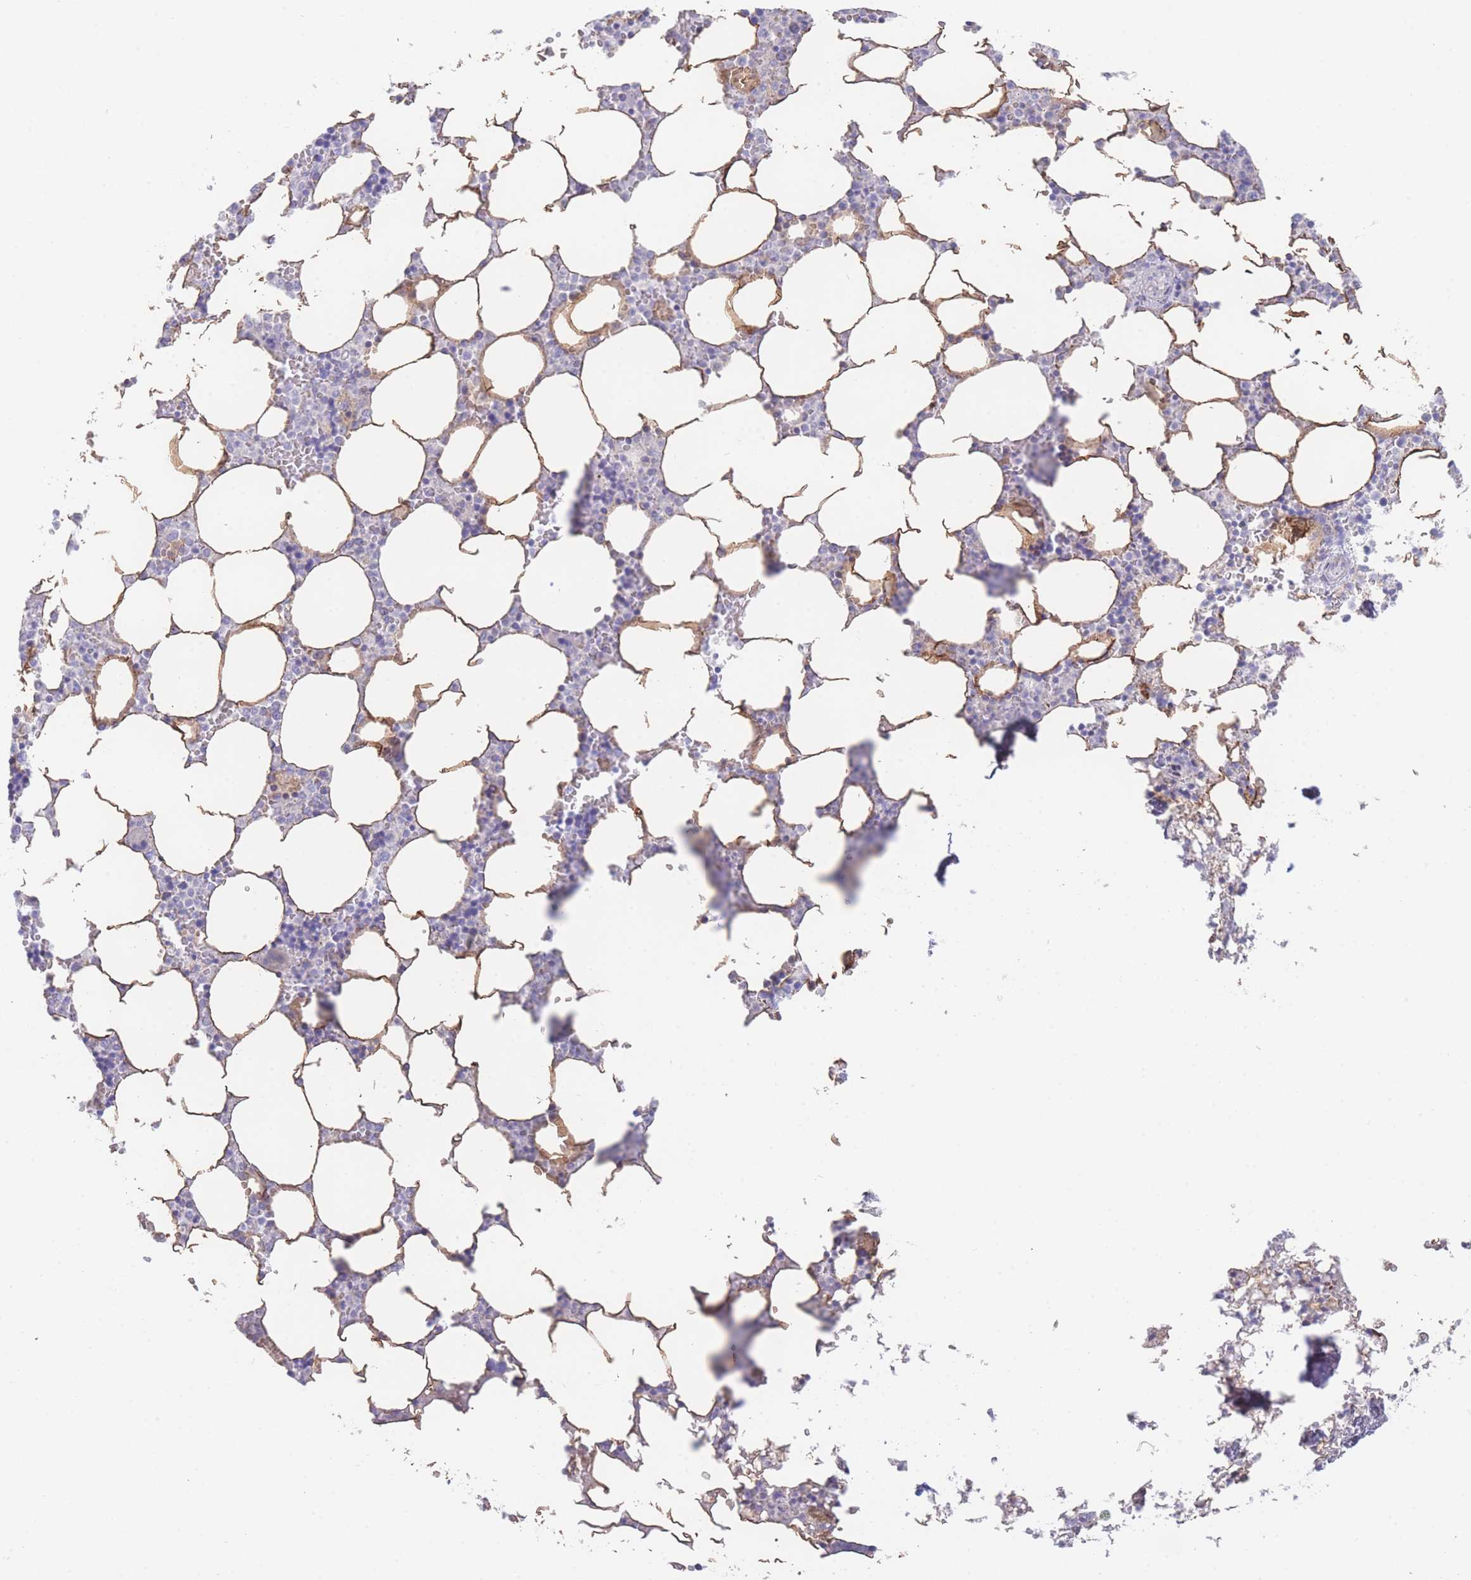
{"staining": {"intensity": "negative", "quantity": "none", "location": "none"}, "tissue": "bone marrow", "cell_type": "Hematopoietic cells", "image_type": "normal", "snomed": [{"axis": "morphology", "description": "Normal tissue, NOS"}, {"axis": "topography", "description": "Bone marrow"}], "caption": "Human bone marrow stained for a protein using IHC exhibits no expression in hematopoietic cells.", "gene": "GPAM", "patient": {"sex": "male", "age": 64}}